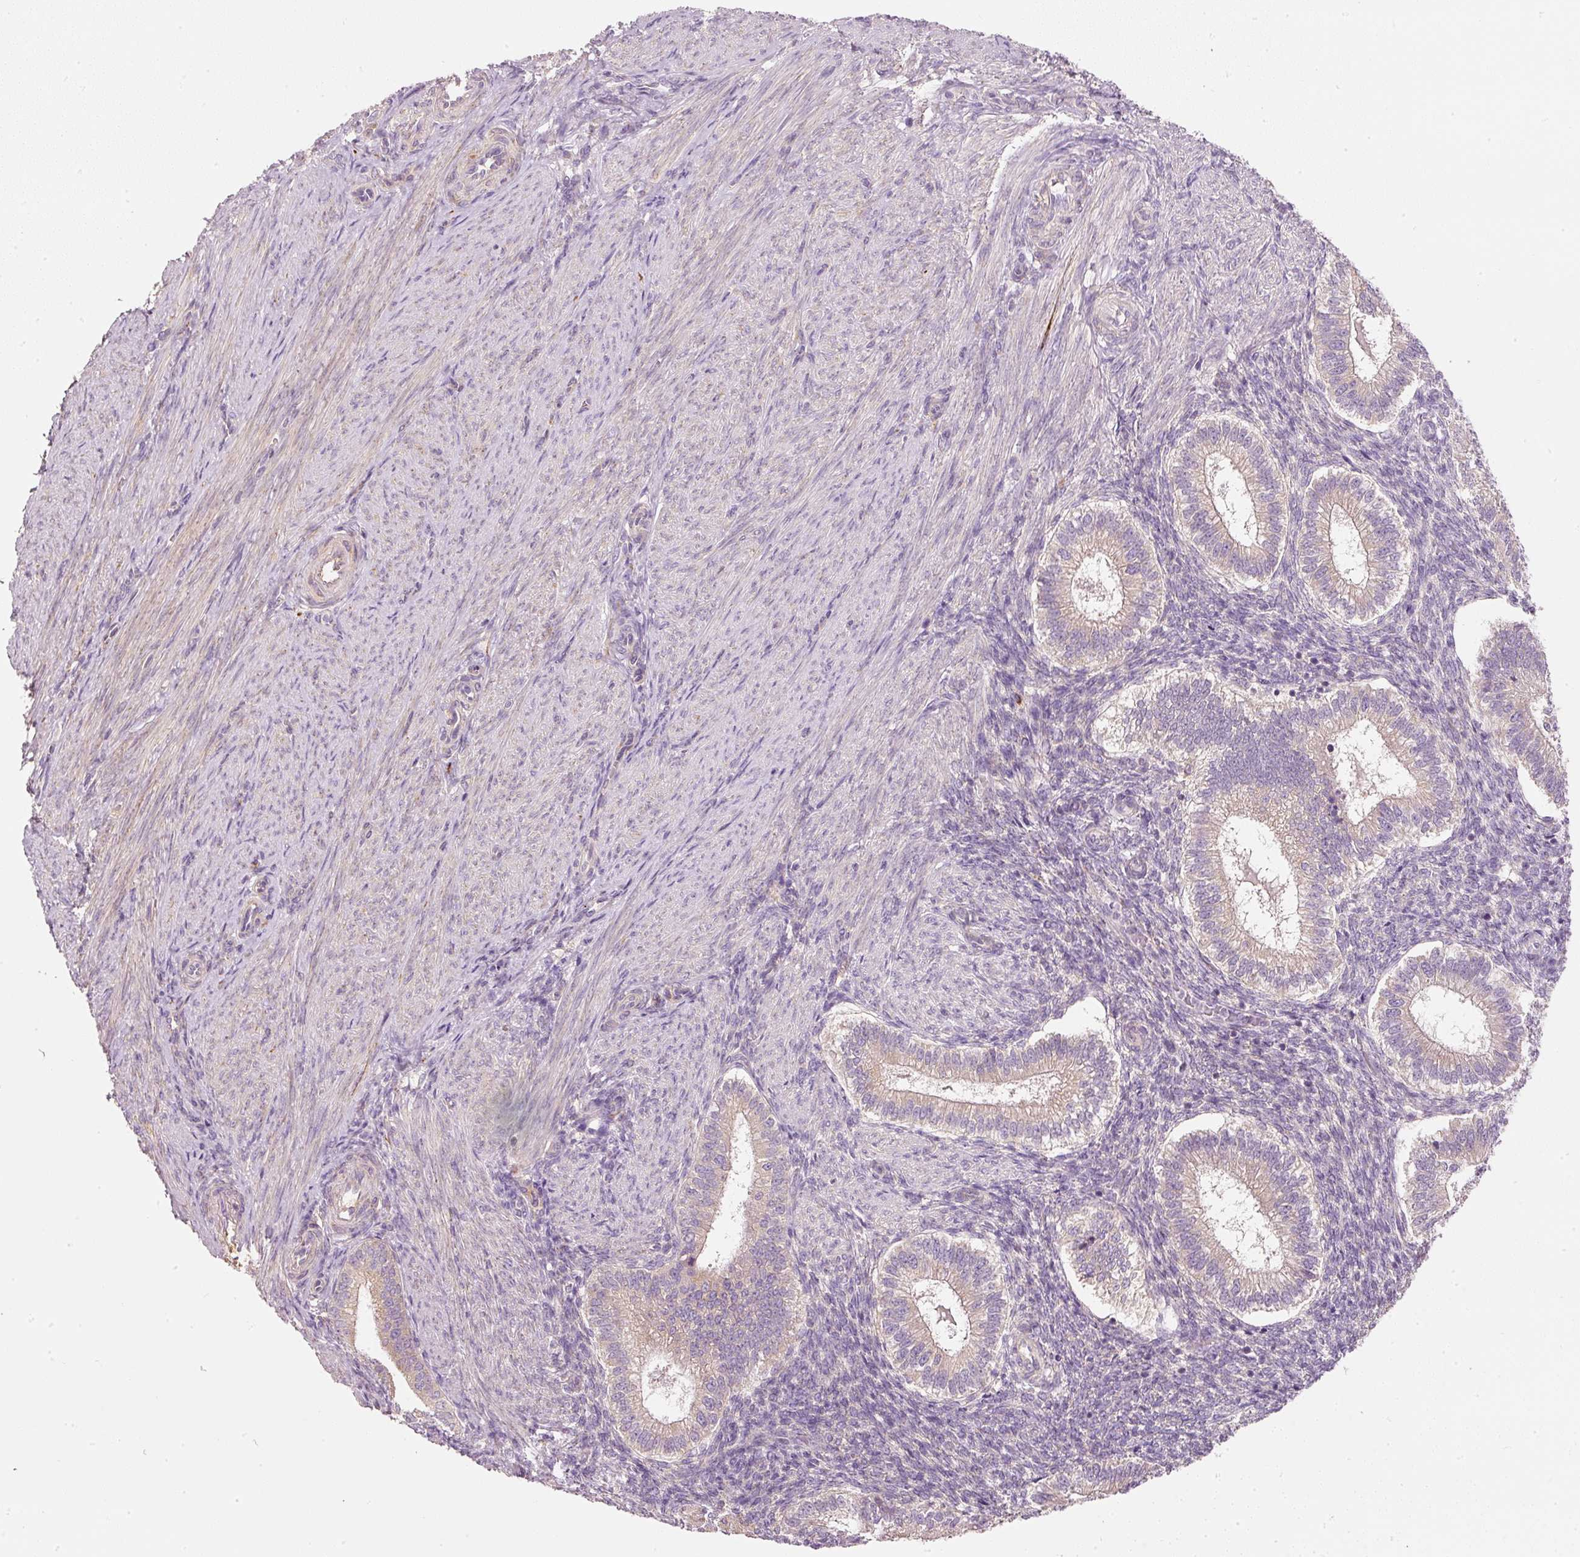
{"staining": {"intensity": "weak", "quantity": "25%-75%", "location": "cytoplasmic/membranous"}, "tissue": "endometrium", "cell_type": "Cells in endometrial stroma", "image_type": "normal", "snomed": [{"axis": "morphology", "description": "Normal tissue, NOS"}, {"axis": "topography", "description": "Endometrium"}], "caption": "High-magnification brightfield microscopy of normal endometrium stained with DAB (brown) and counterstained with hematoxylin (blue). cells in endometrial stroma exhibit weak cytoplasmic/membranous positivity is identified in approximately25%-75% of cells.", "gene": "RNF167", "patient": {"sex": "female", "age": 25}}